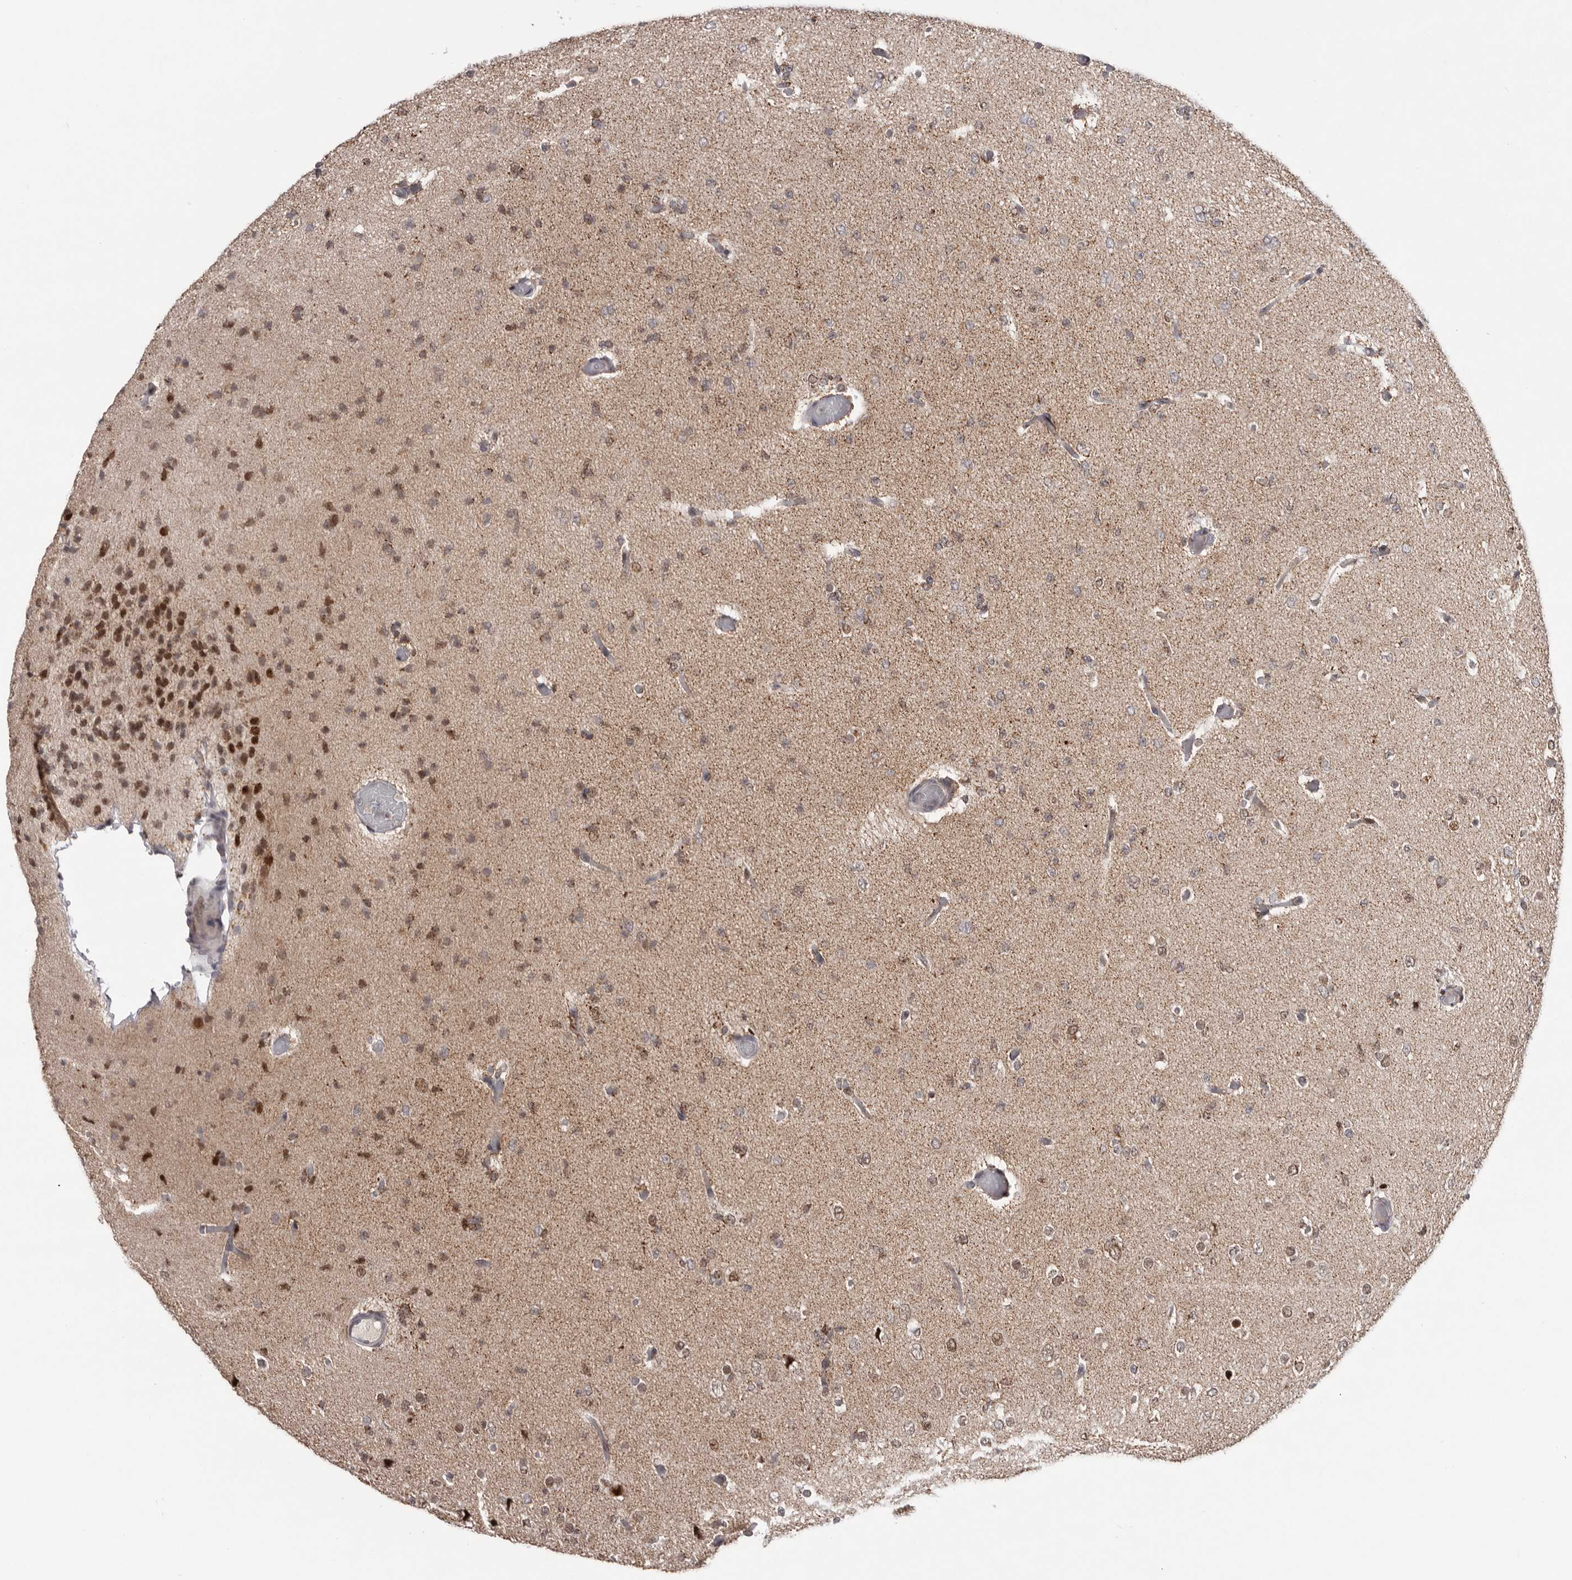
{"staining": {"intensity": "moderate", "quantity": "25%-75%", "location": "cytoplasmic/membranous,nuclear"}, "tissue": "glioma", "cell_type": "Tumor cells", "image_type": "cancer", "snomed": [{"axis": "morphology", "description": "Glioma, malignant, Low grade"}, {"axis": "topography", "description": "Brain"}], "caption": "Immunohistochemical staining of malignant glioma (low-grade) displays moderate cytoplasmic/membranous and nuclear protein staining in approximately 25%-75% of tumor cells.", "gene": "C17orf99", "patient": {"sex": "female", "age": 22}}